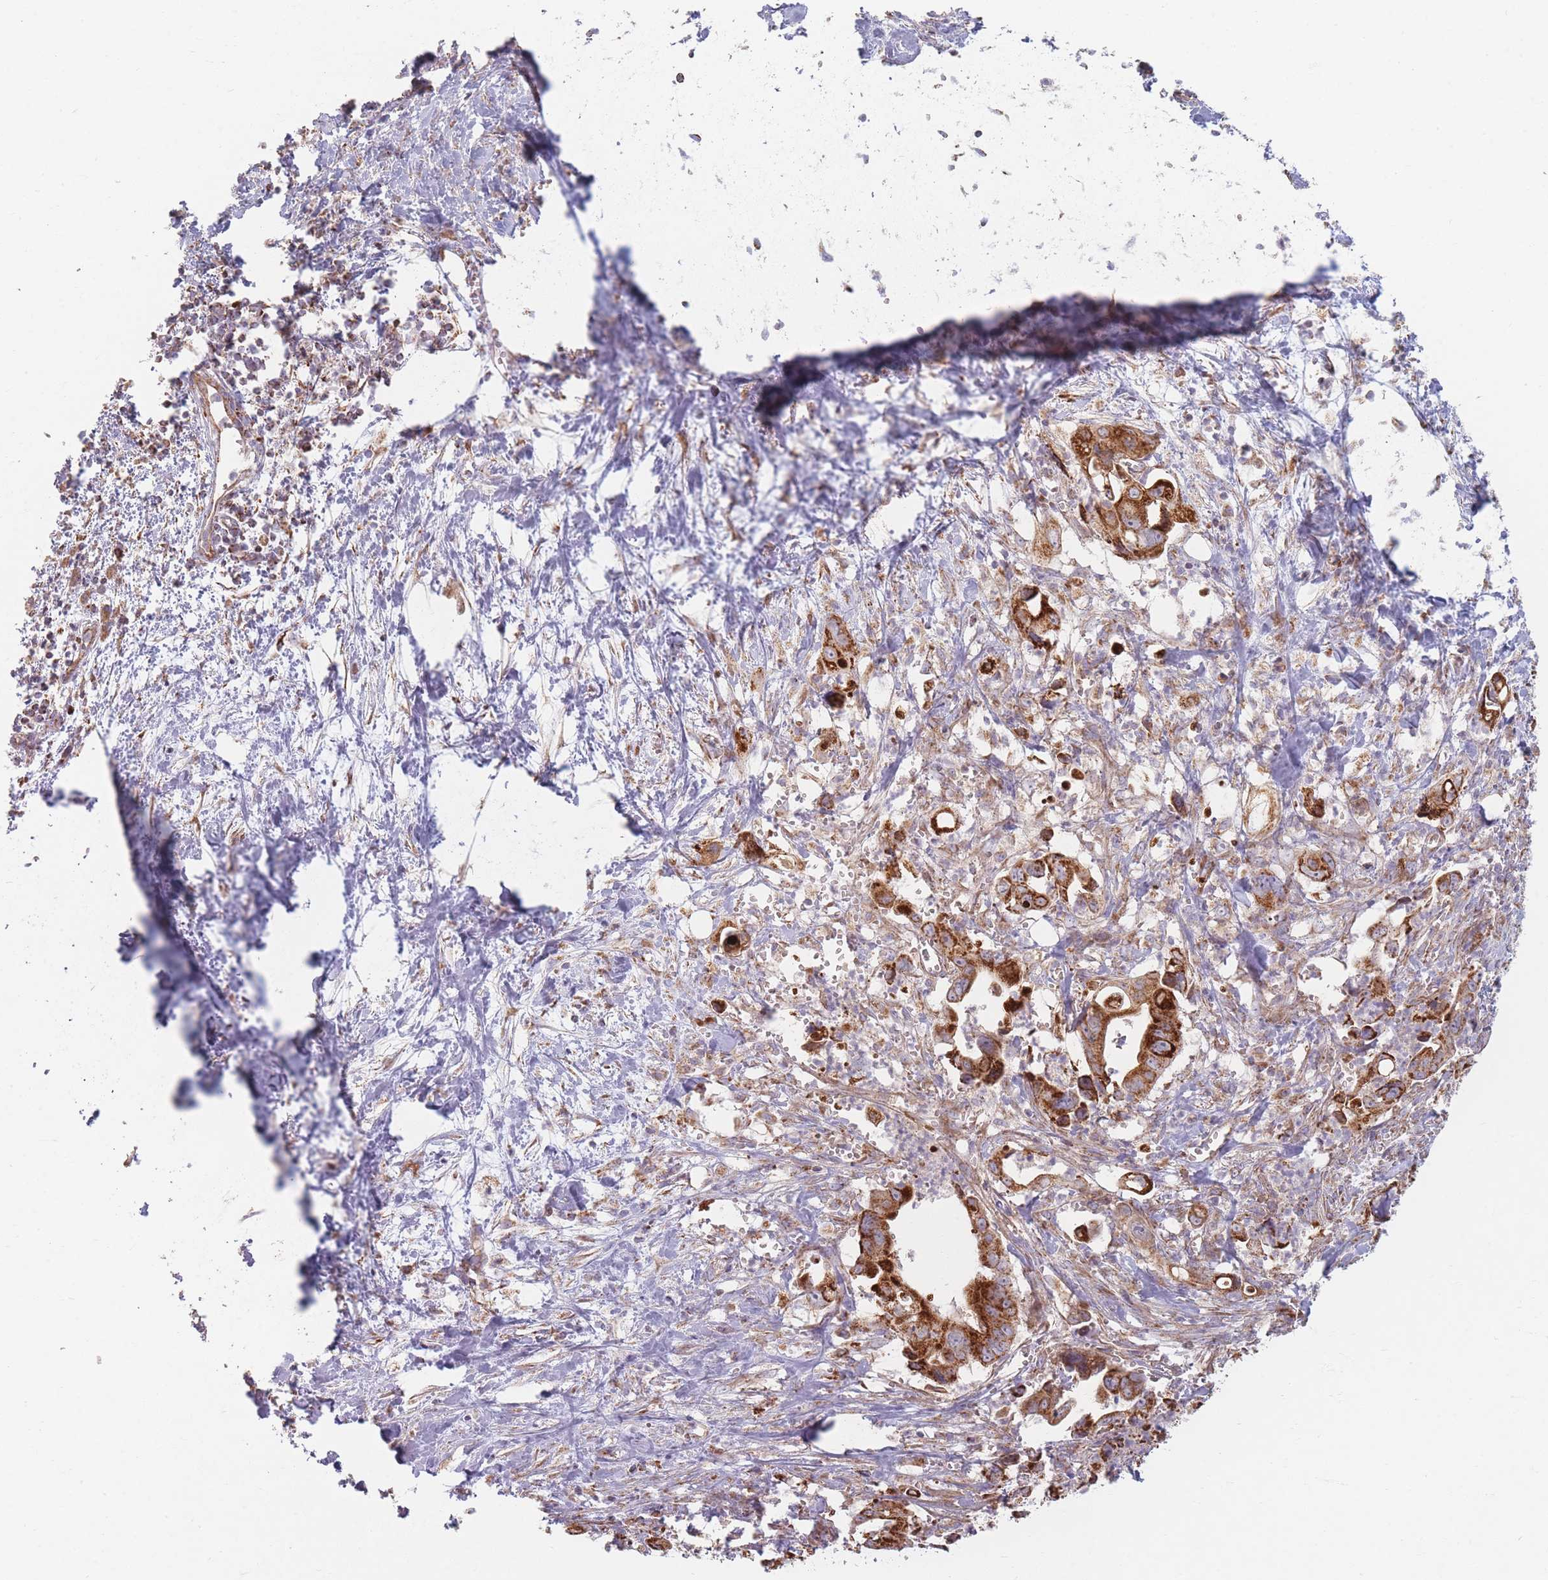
{"staining": {"intensity": "strong", "quantity": ">75%", "location": "cytoplasmic/membranous"}, "tissue": "pancreatic cancer", "cell_type": "Tumor cells", "image_type": "cancer", "snomed": [{"axis": "morphology", "description": "Adenocarcinoma, NOS"}, {"axis": "topography", "description": "Pancreas"}], "caption": "IHC (DAB (3,3'-diaminobenzidine)) staining of pancreatic adenocarcinoma exhibits strong cytoplasmic/membranous protein positivity in about >75% of tumor cells.", "gene": "ESRP2", "patient": {"sex": "male", "age": 61}}